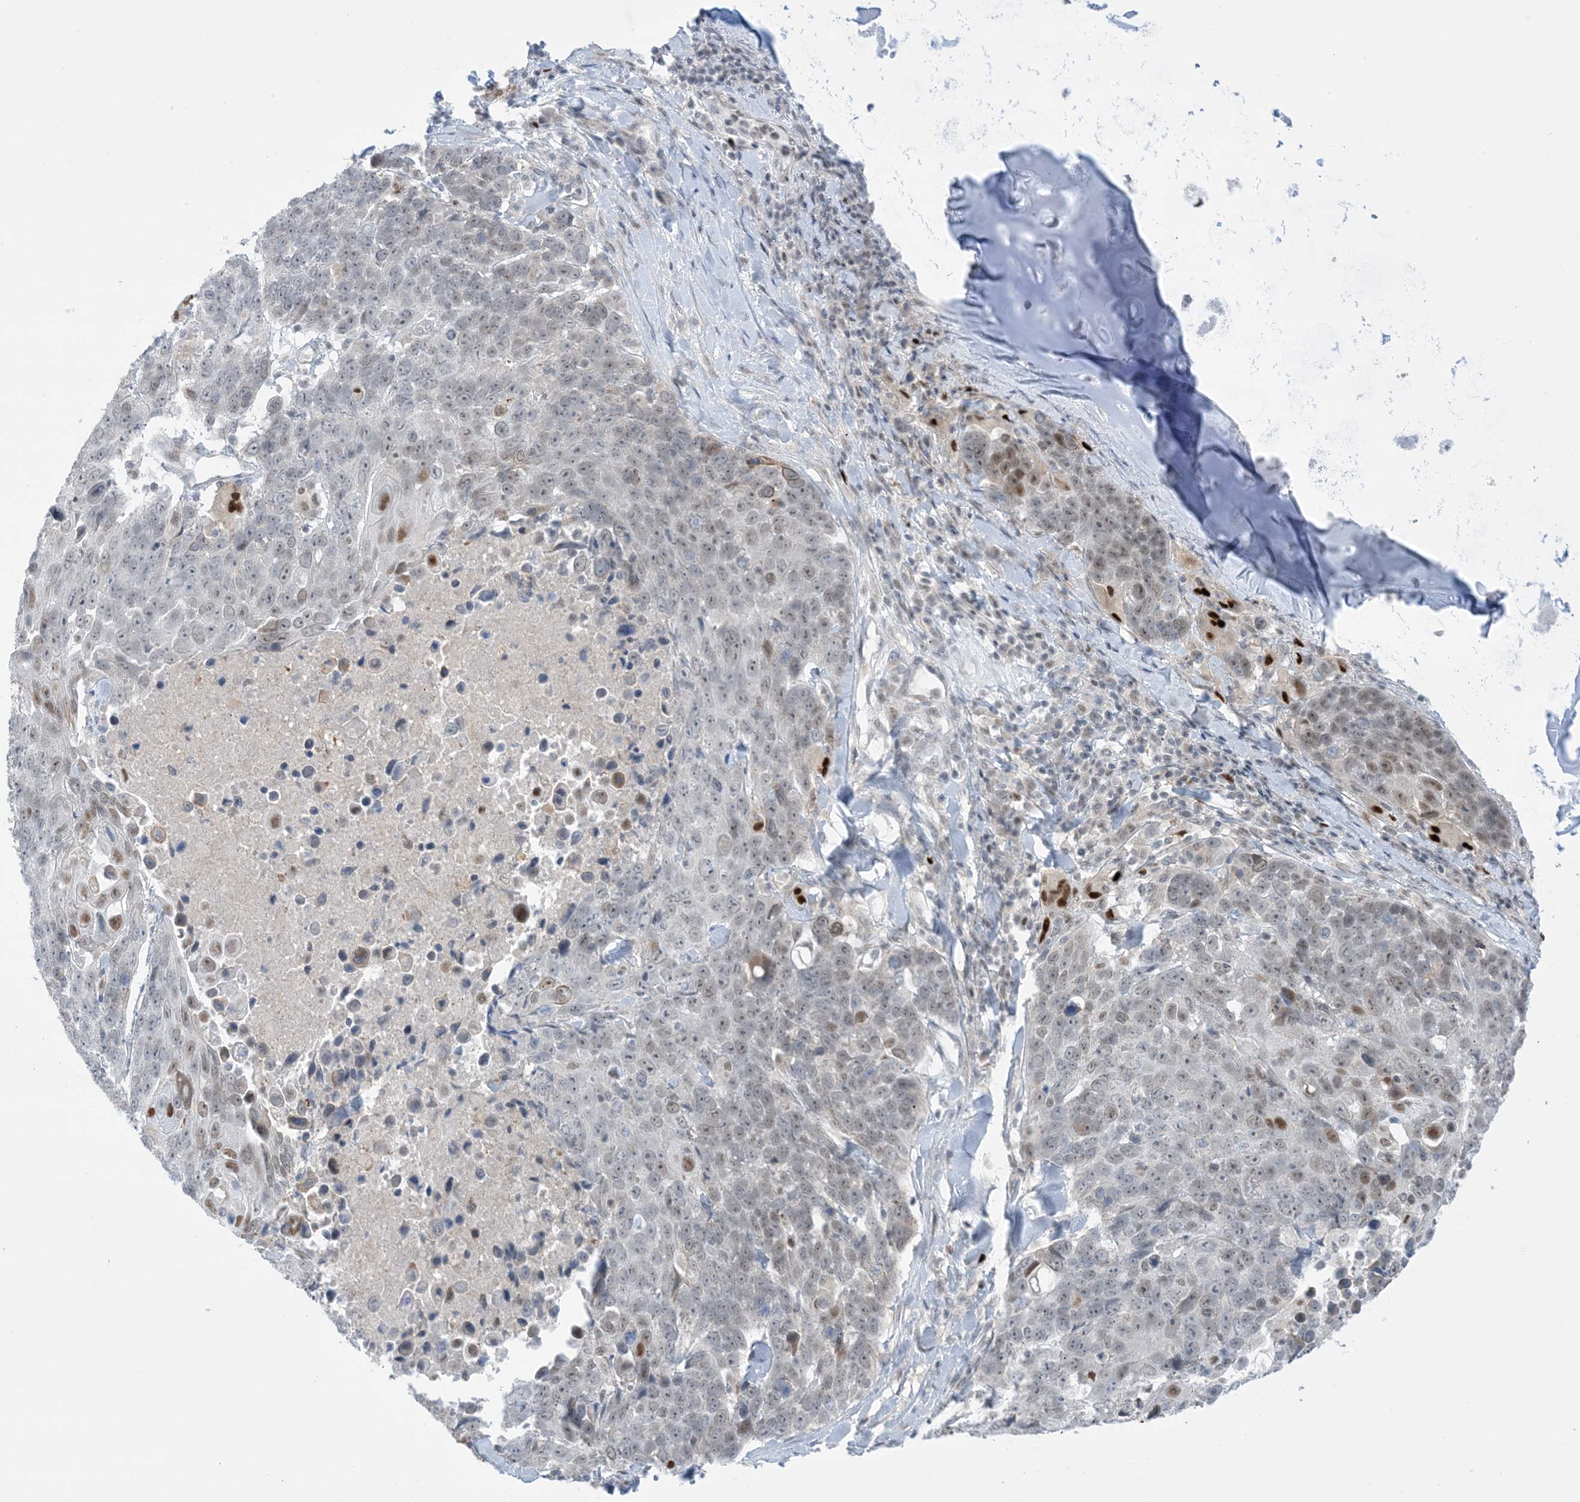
{"staining": {"intensity": "moderate", "quantity": "<25%", "location": "nuclear"}, "tissue": "lung cancer", "cell_type": "Tumor cells", "image_type": "cancer", "snomed": [{"axis": "morphology", "description": "Squamous cell carcinoma, NOS"}, {"axis": "topography", "description": "Lung"}], "caption": "DAB (3,3'-diaminobenzidine) immunohistochemical staining of human lung cancer reveals moderate nuclear protein staining in about <25% of tumor cells. Using DAB (3,3'-diaminobenzidine) (brown) and hematoxylin (blue) stains, captured at high magnification using brightfield microscopy.", "gene": "TFPT", "patient": {"sex": "male", "age": 66}}